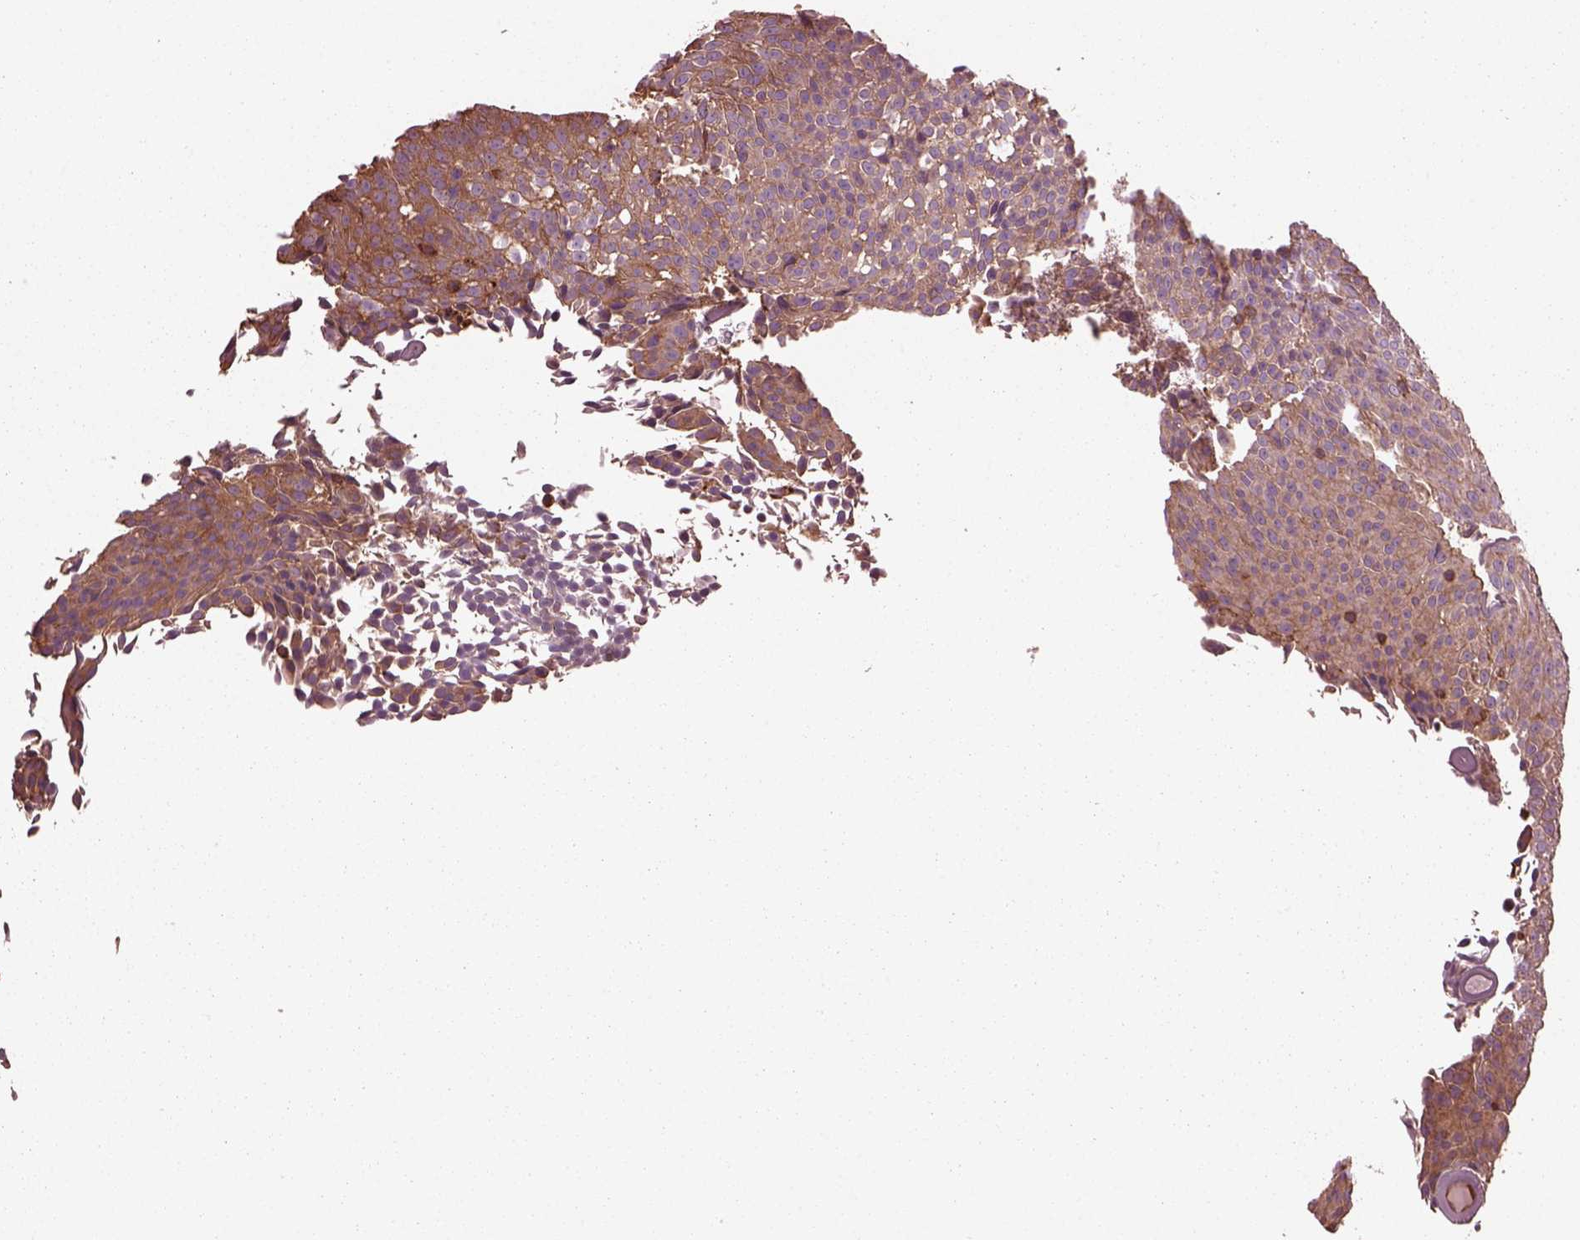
{"staining": {"intensity": "moderate", "quantity": ">75%", "location": "cytoplasmic/membranous"}, "tissue": "urothelial cancer", "cell_type": "Tumor cells", "image_type": "cancer", "snomed": [{"axis": "morphology", "description": "Urothelial carcinoma, Low grade"}, {"axis": "topography", "description": "Urinary bladder"}], "caption": "Urothelial carcinoma (low-grade) tissue shows moderate cytoplasmic/membranous staining in about >75% of tumor cells, visualized by immunohistochemistry.", "gene": "MYL6", "patient": {"sex": "male", "age": 77}}